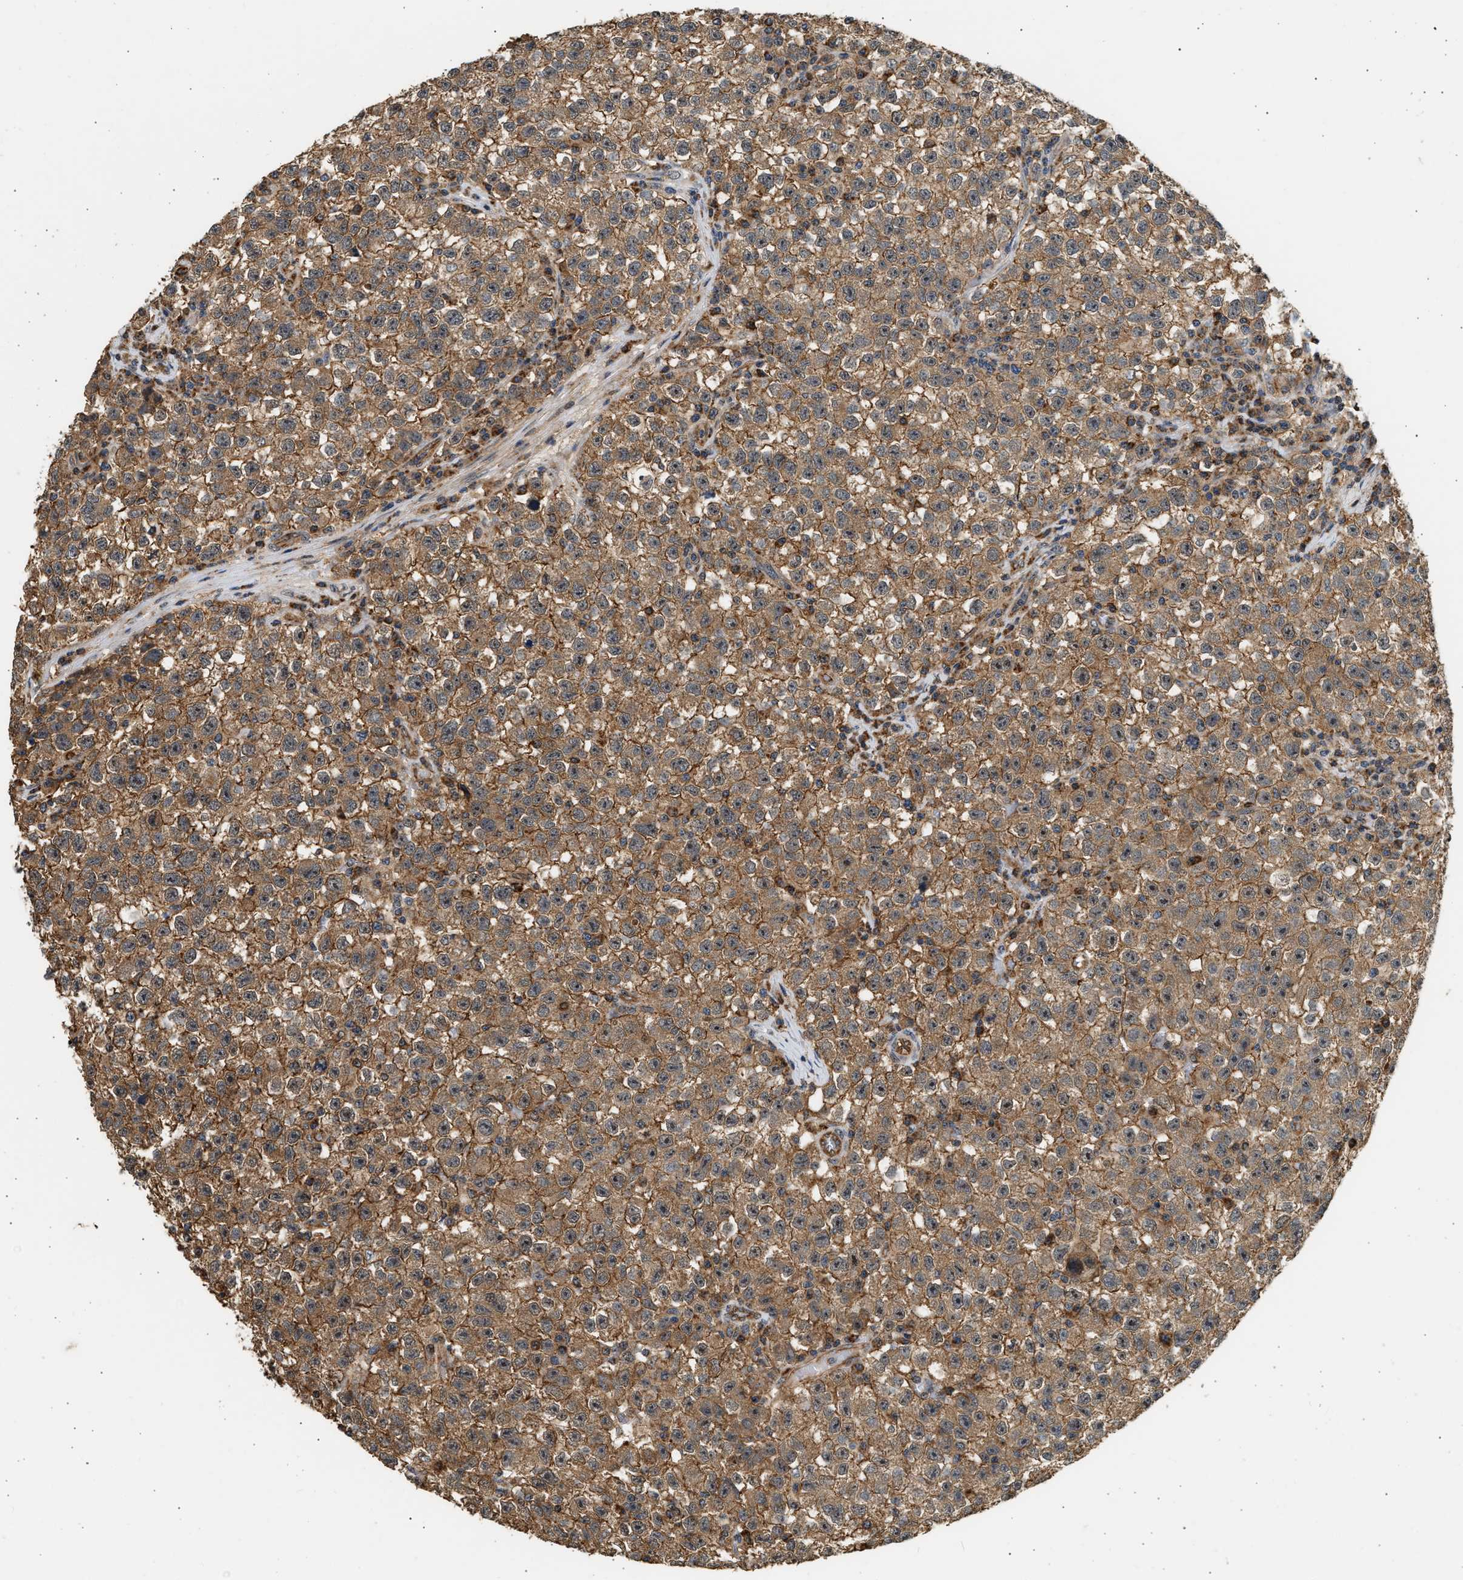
{"staining": {"intensity": "moderate", "quantity": ">75%", "location": "cytoplasmic/membranous"}, "tissue": "testis cancer", "cell_type": "Tumor cells", "image_type": "cancer", "snomed": [{"axis": "morphology", "description": "Seminoma, NOS"}, {"axis": "topography", "description": "Testis"}], "caption": "Immunohistochemical staining of testis cancer (seminoma) exhibits medium levels of moderate cytoplasmic/membranous positivity in about >75% of tumor cells.", "gene": "DUSP14", "patient": {"sex": "male", "age": 22}}